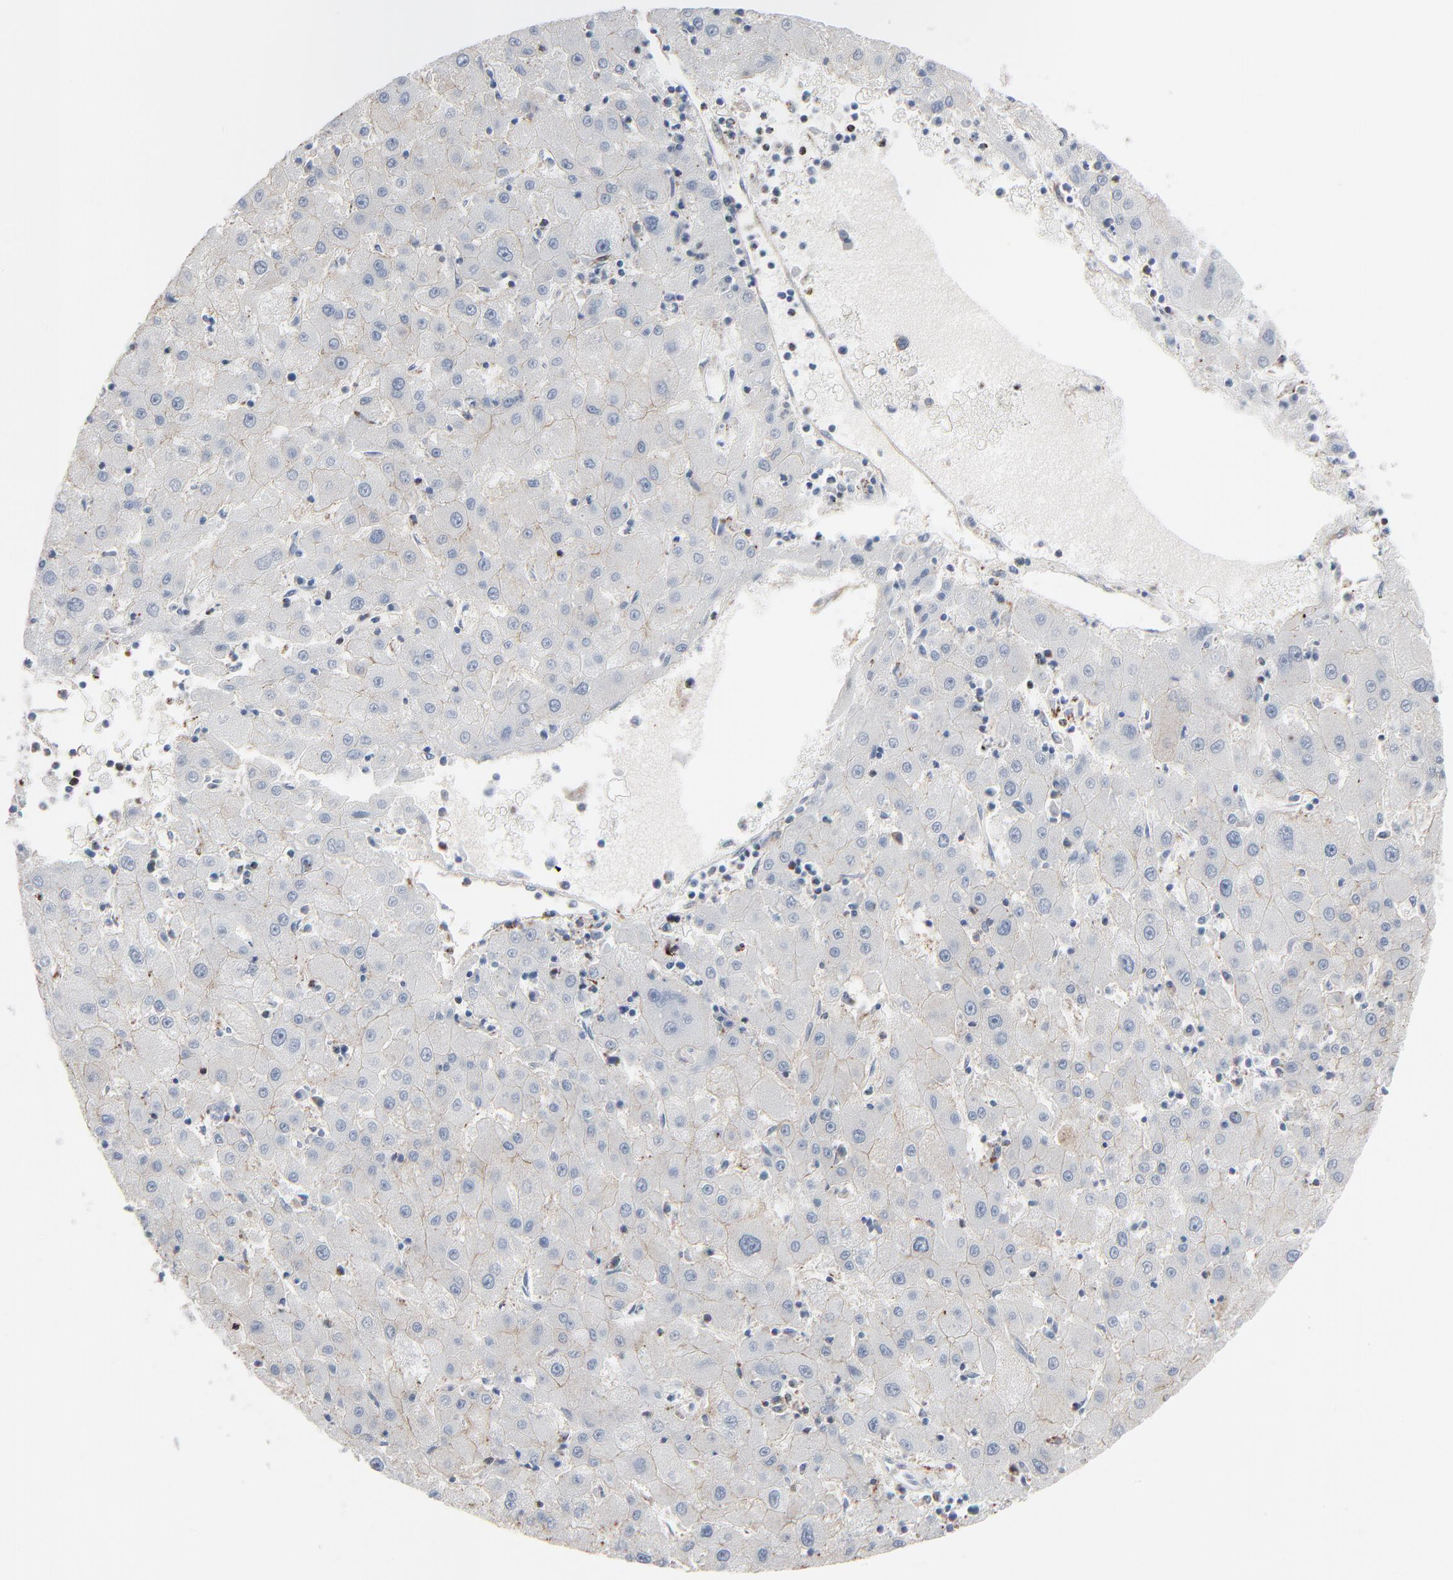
{"staining": {"intensity": "weak", "quantity": "25%-75%", "location": "cytoplasmic/membranous"}, "tissue": "liver cancer", "cell_type": "Tumor cells", "image_type": "cancer", "snomed": [{"axis": "morphology", "description": "Carcinoma, Hepatocellular, NOS"}, {"axis": "topography", "description": "Liver"}], "caption": "High-magnification brightfield microscopy of liver cancer (hepatocellular carcinoma) stained with DAB (brown) and counterstained with hematoxylin (blue). tumor cells exhibit weak cytoplasmic/membranous staining is appreciated in about25%-75% of cells.", "gene": "PHGDH", "patient": {"sex": "male", "age": 72}}